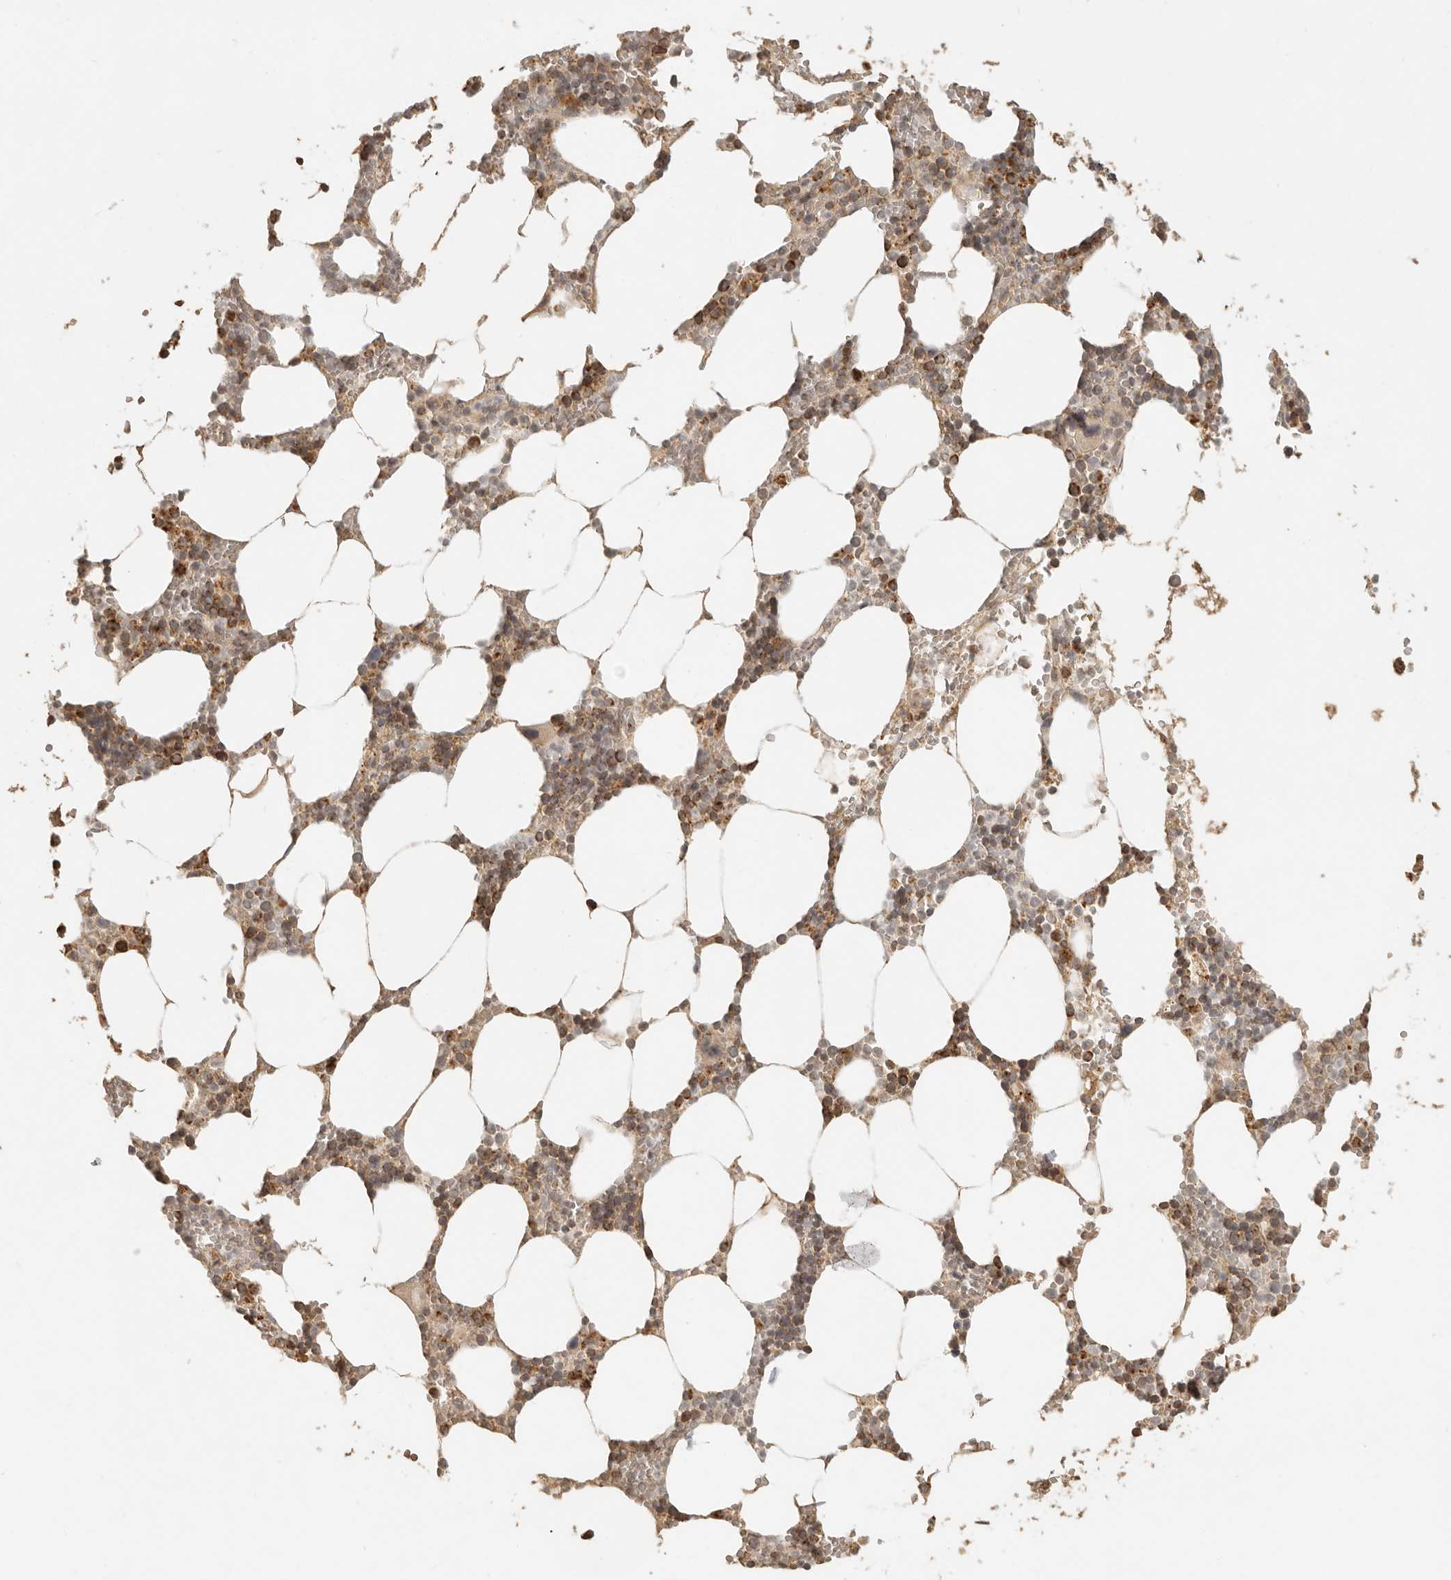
{"staining": {"intensity": "strong", "quantity": "25%-75%", "location": "cytoplasmic/membranous"}, "tissue": "bone marrow", "cell_type": "Hematopoietic cells", "image_type": "normal", "snomed": [{"axis": "morphology", "description": "Normal tissue, NOS"}, {"axis": "topography", "description": "Bone marrow"}], "caption": "Immunohistochemistry (IHC) of benign bone marrow displays high levels of strong cytoplasmic/membranous expression in approximately 25%-75% of hematopoietic cells. The protein is shown in brown color, while the nuclei are stained blue.", "gene": "MRPL55", "patient": {"sex": "male", "age": 70}}